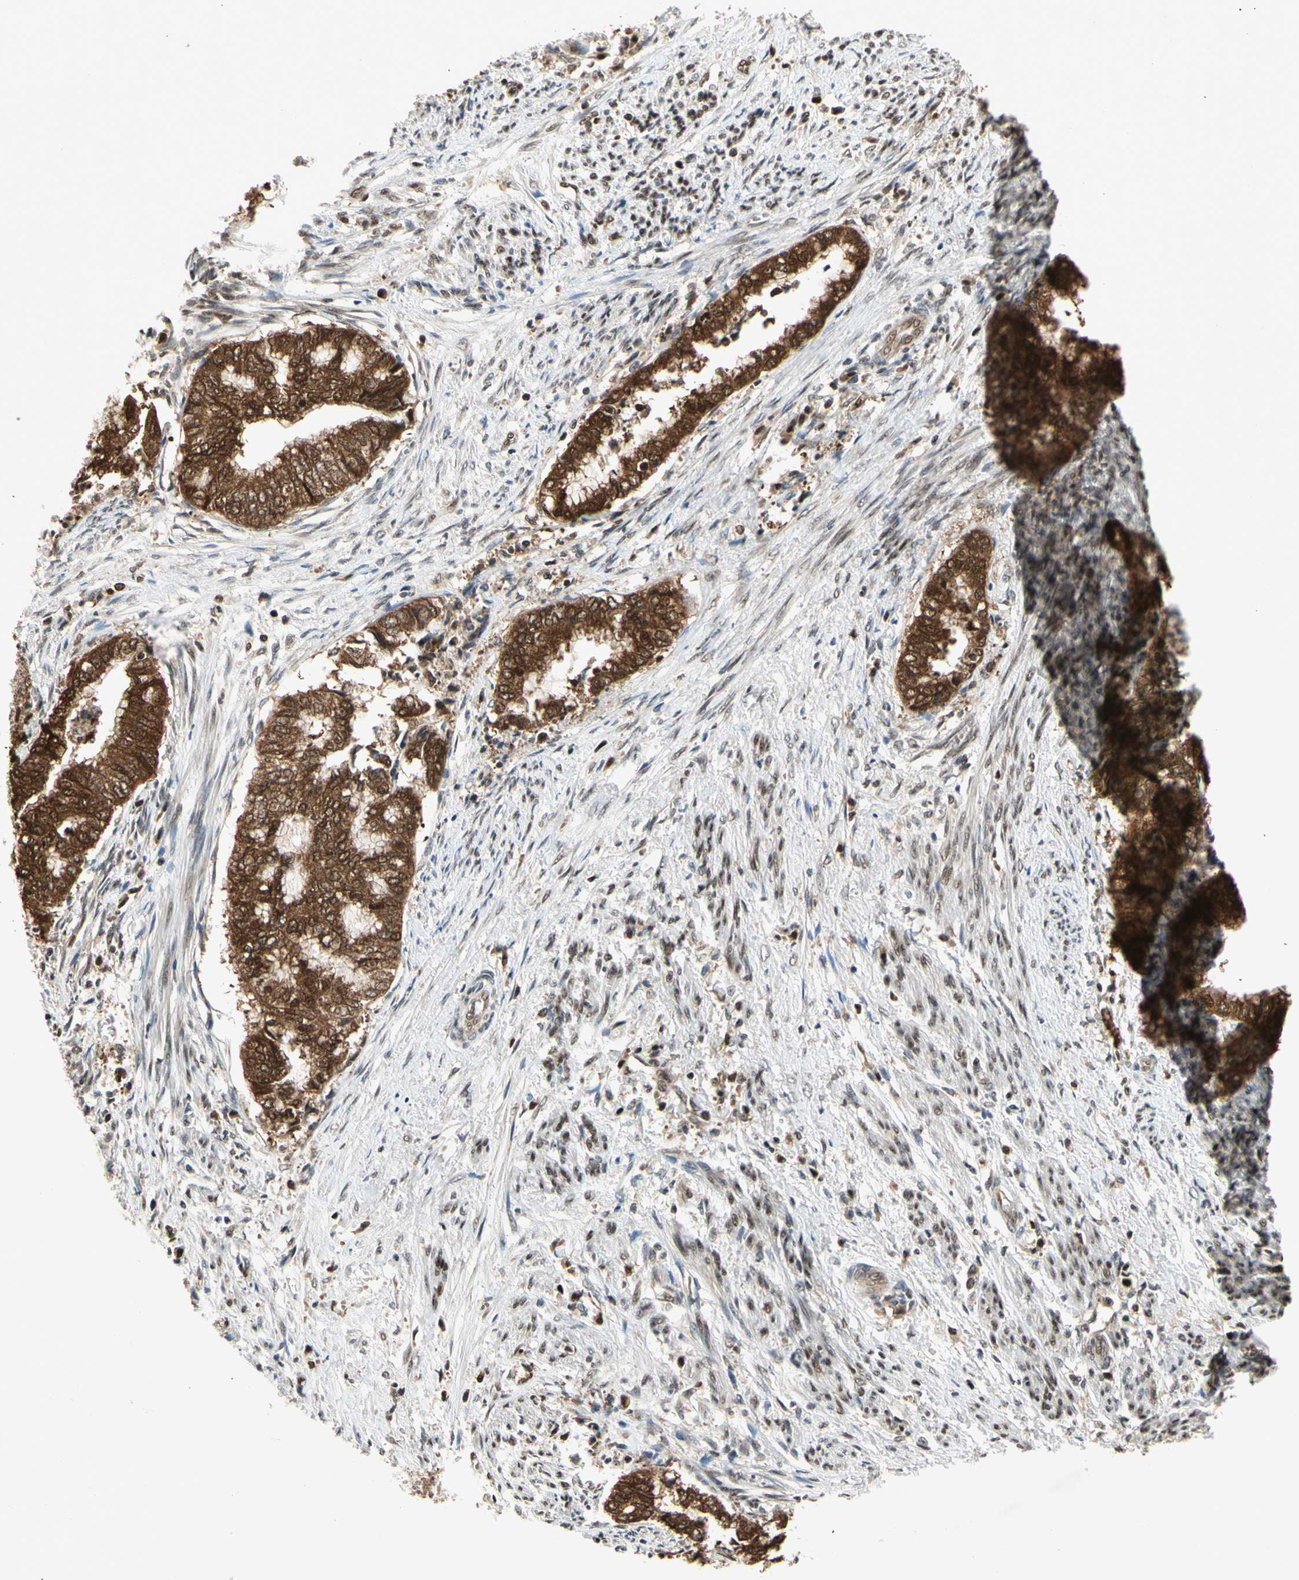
{"staining": {"intensity": "moderate", "quantity": ">75%", "location": "cytoplasmic/membranous,nuclear"}, "tissue": "endometrial cancer", "cell_type": "Tumor cells", "image_type": "cancer", "snomed": [{"axis": "morphology", "description": "Necrosis, NOS"}, {"axis": "morphology", "description": "Adenocarcinoma, NOS"}, {"axis": "topography", "description": "Endometrium"}], "caption": "A histopathology image showing moderate cytoplasmic/membranous and nuclear expression in approximately >75% of tumor cells in endometrial adenocarcinoma, as visualized by brown immunohistochemical staining.", "gene": "GSR", "patient": {"sex": "female", "age": 79}}